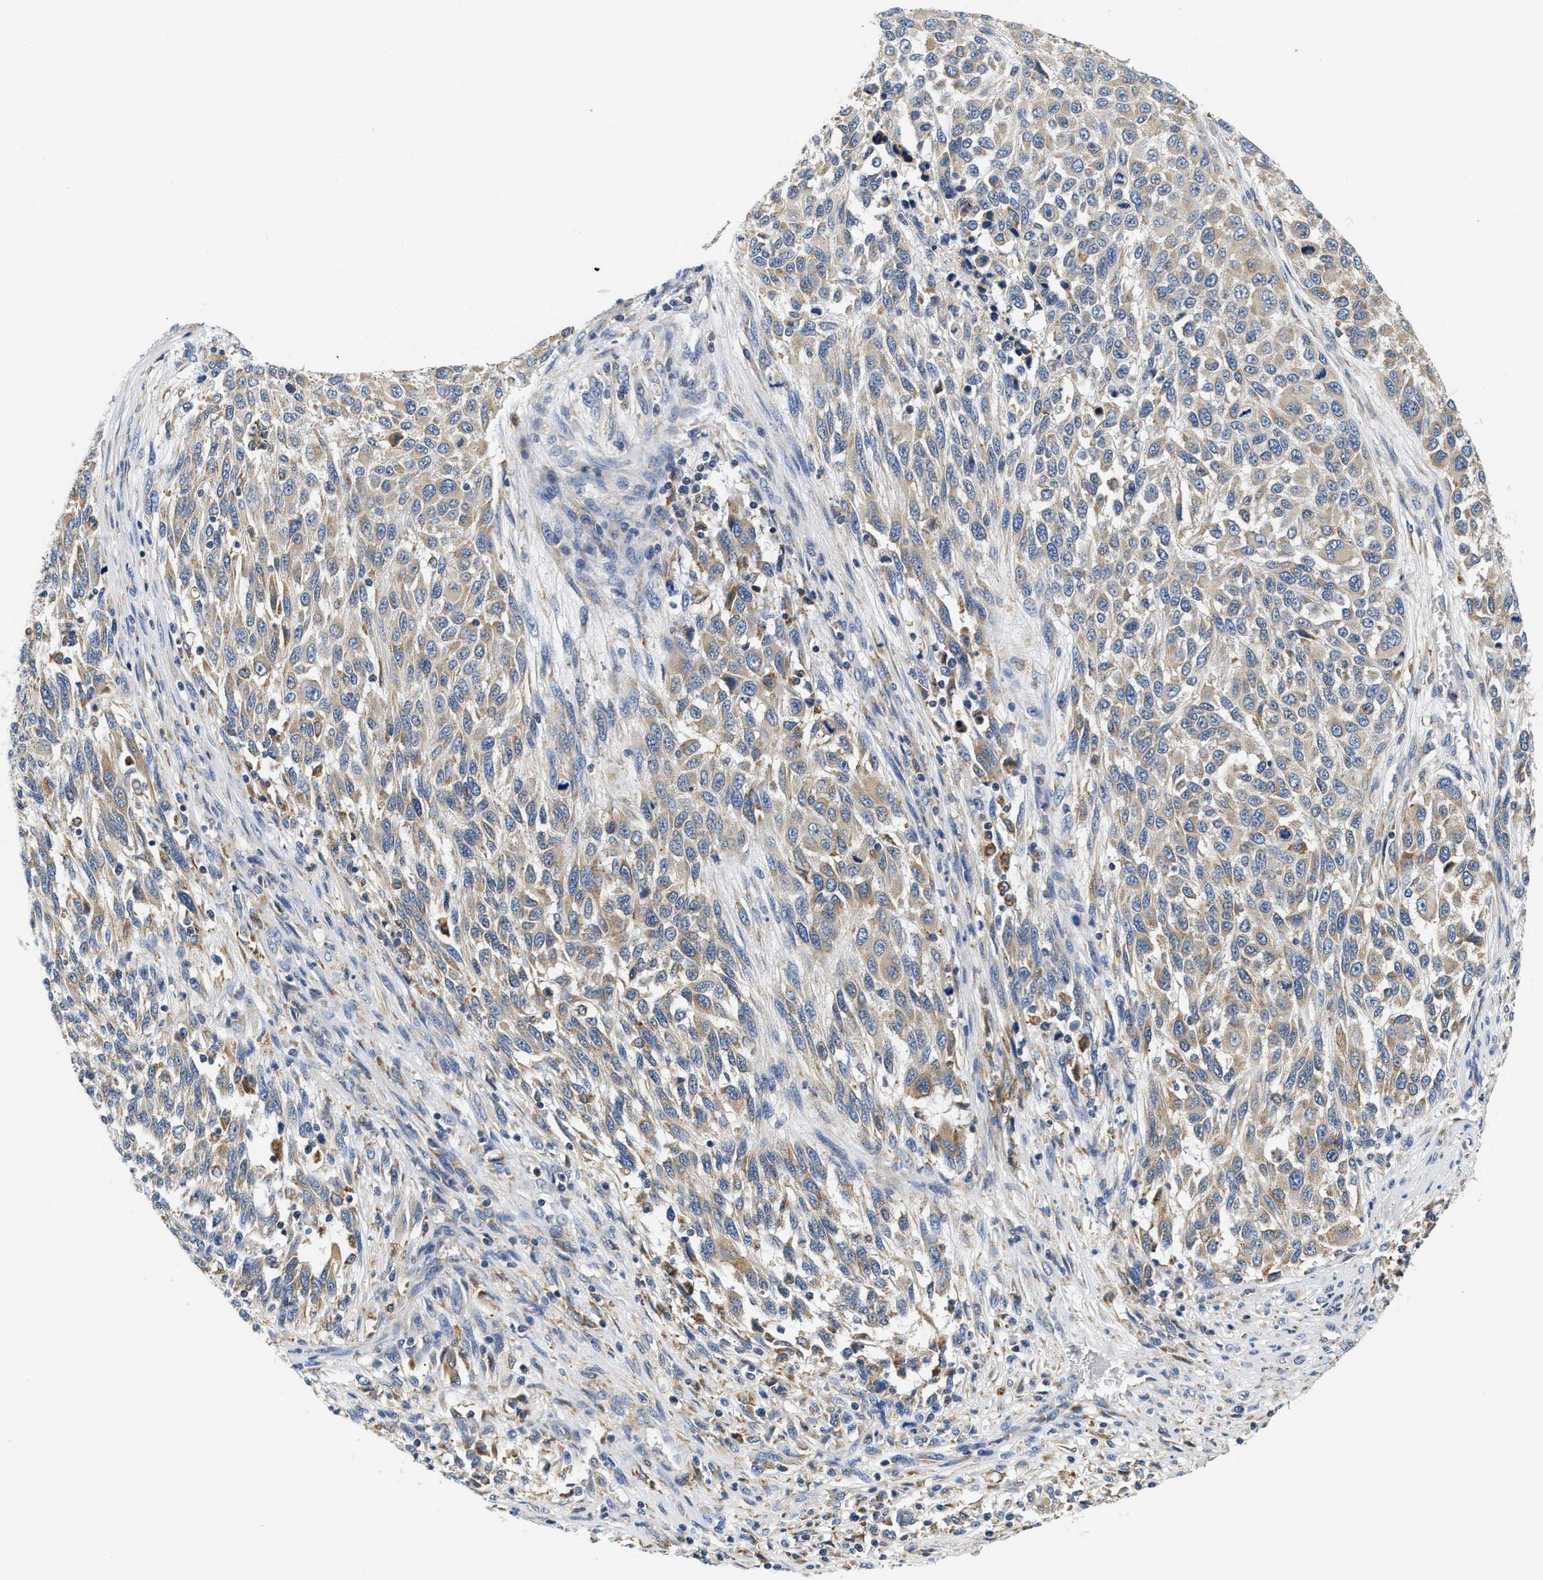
{"staining": {"intensity": "weak", "quantity": ">75%", "location": "cytoplasmic/membranous"}, "tissue": "melanoma", "cell_type": "Tumor cells", "image_type": "cancer", "snomed": [{"axis": "morphology", "description": "Malignant melanoma, Metastatic site"}, {"axis": "topography", "description": "Lymph node"}], "caption": "Malignant melanoma (metastatic site) stained with DAB (3,3'-diaminobenzidine) immunohistochemistry displays low levels of weak cytoplasmic/membranous staining in about >75% of tumor cells. The protein of interest is shown in brown color, while the nuclei are stained blue.", "gene": "HDHD3", "patient": {"sex": "male", "age": 61}}